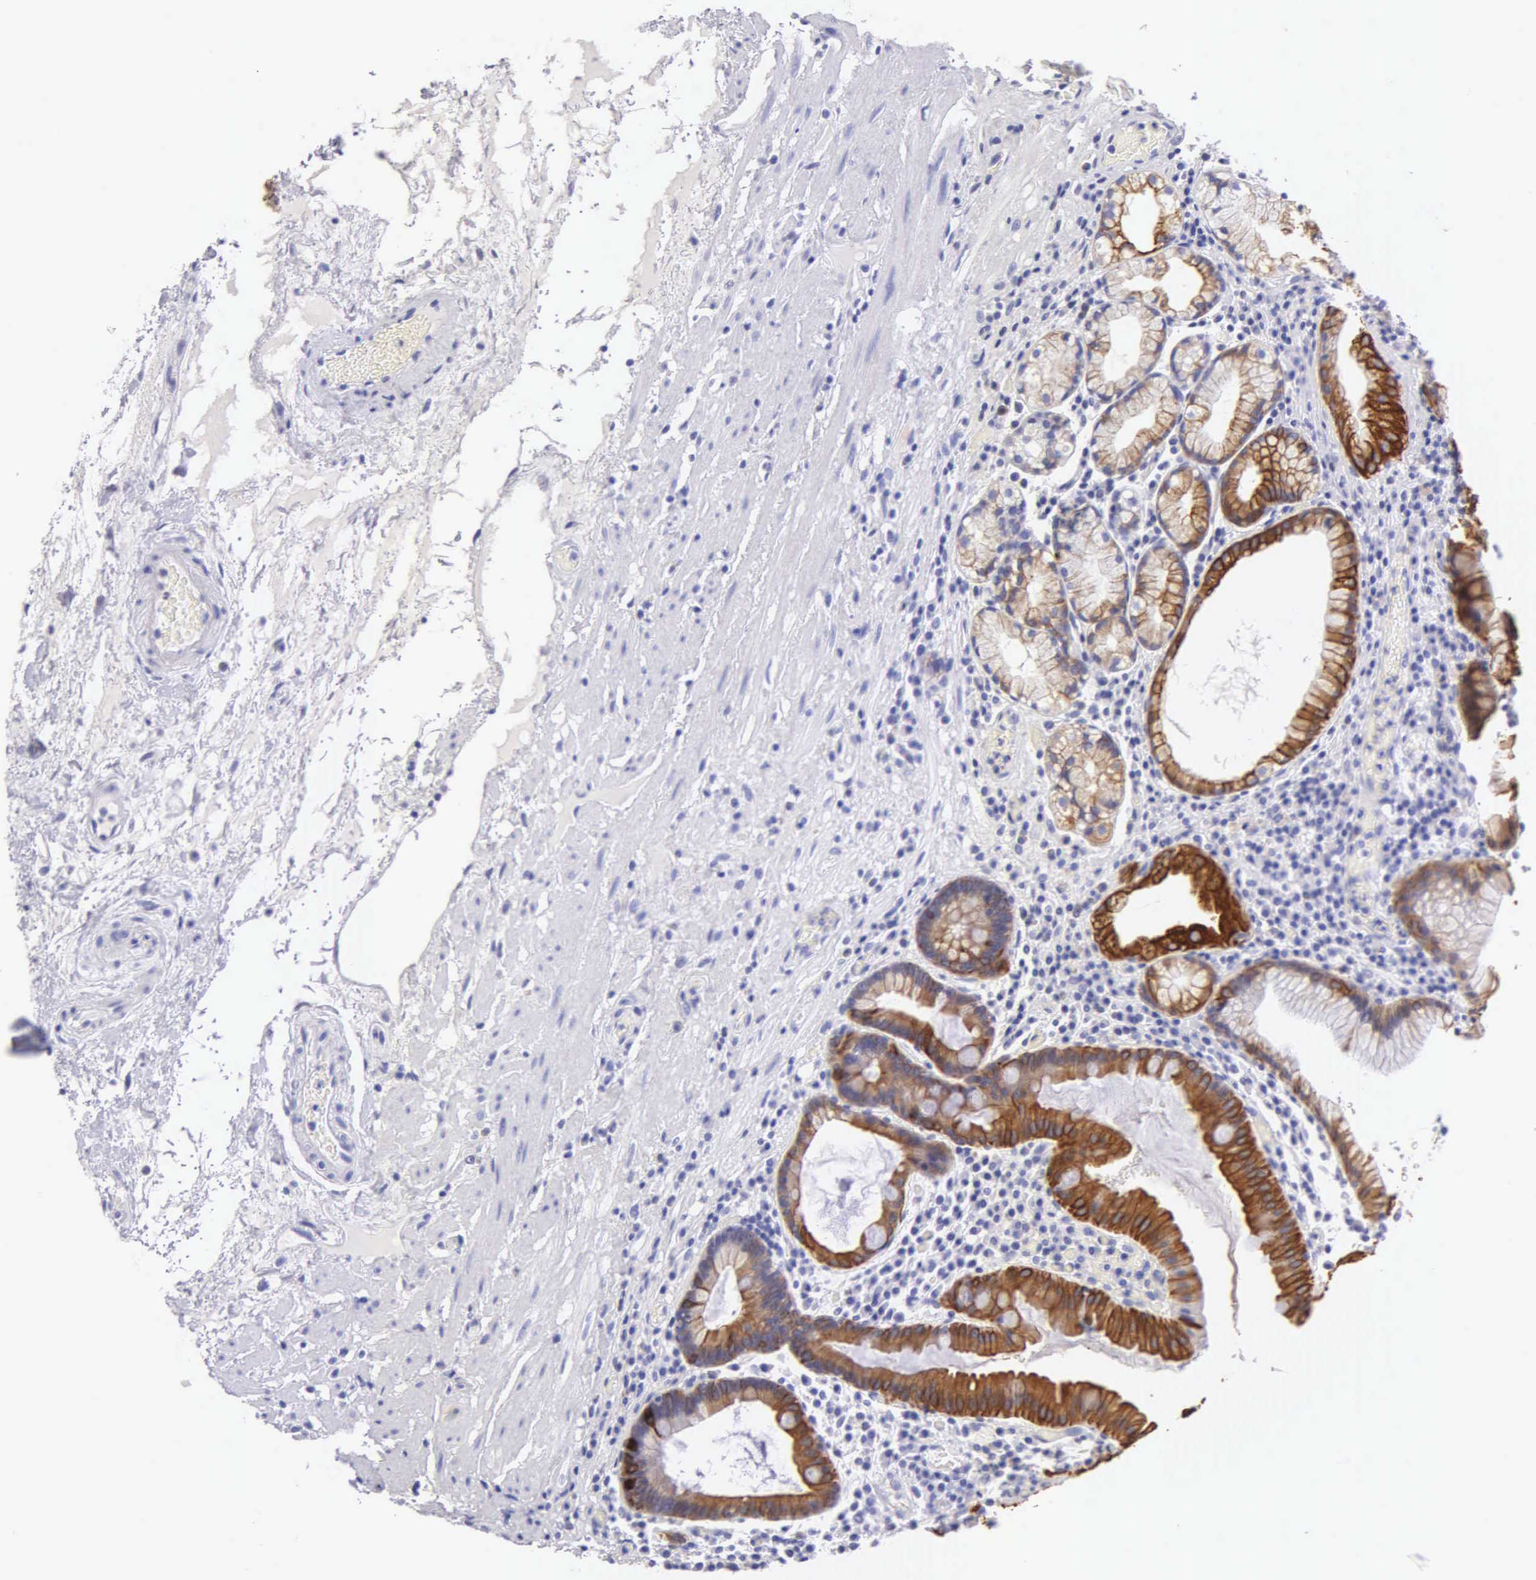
{"staining": {"intensity": "moderate", "quantity": "25%-75%", "location": "cytoplasmic/membranous"}, "tissue": "stomach", "cell_type": "Glandular cells", "image_type": "normal", "snomed": [{"axis": "morphology", "description": "Normal tissue, NOS"}, {"axis": "topography", "description": "Stomach, lower"}, {"axis": "topography", "description": "Duodenum"}], "caption": "Immunohistochemical staining of benign human stomach exhibits 25%-75% levels of moderate cytoplasmic/membranous protein staining in about 25%-75% of glandular cells. The staining was performed using DAB (3,3'-diaminobenzidine) to visualize the protein expression in brown, while the nuclei were stained in blue with hematoxylin (Magnification: 20x).", "gene": "KRT14", "patient": {"sex": "male", "age": 84}}